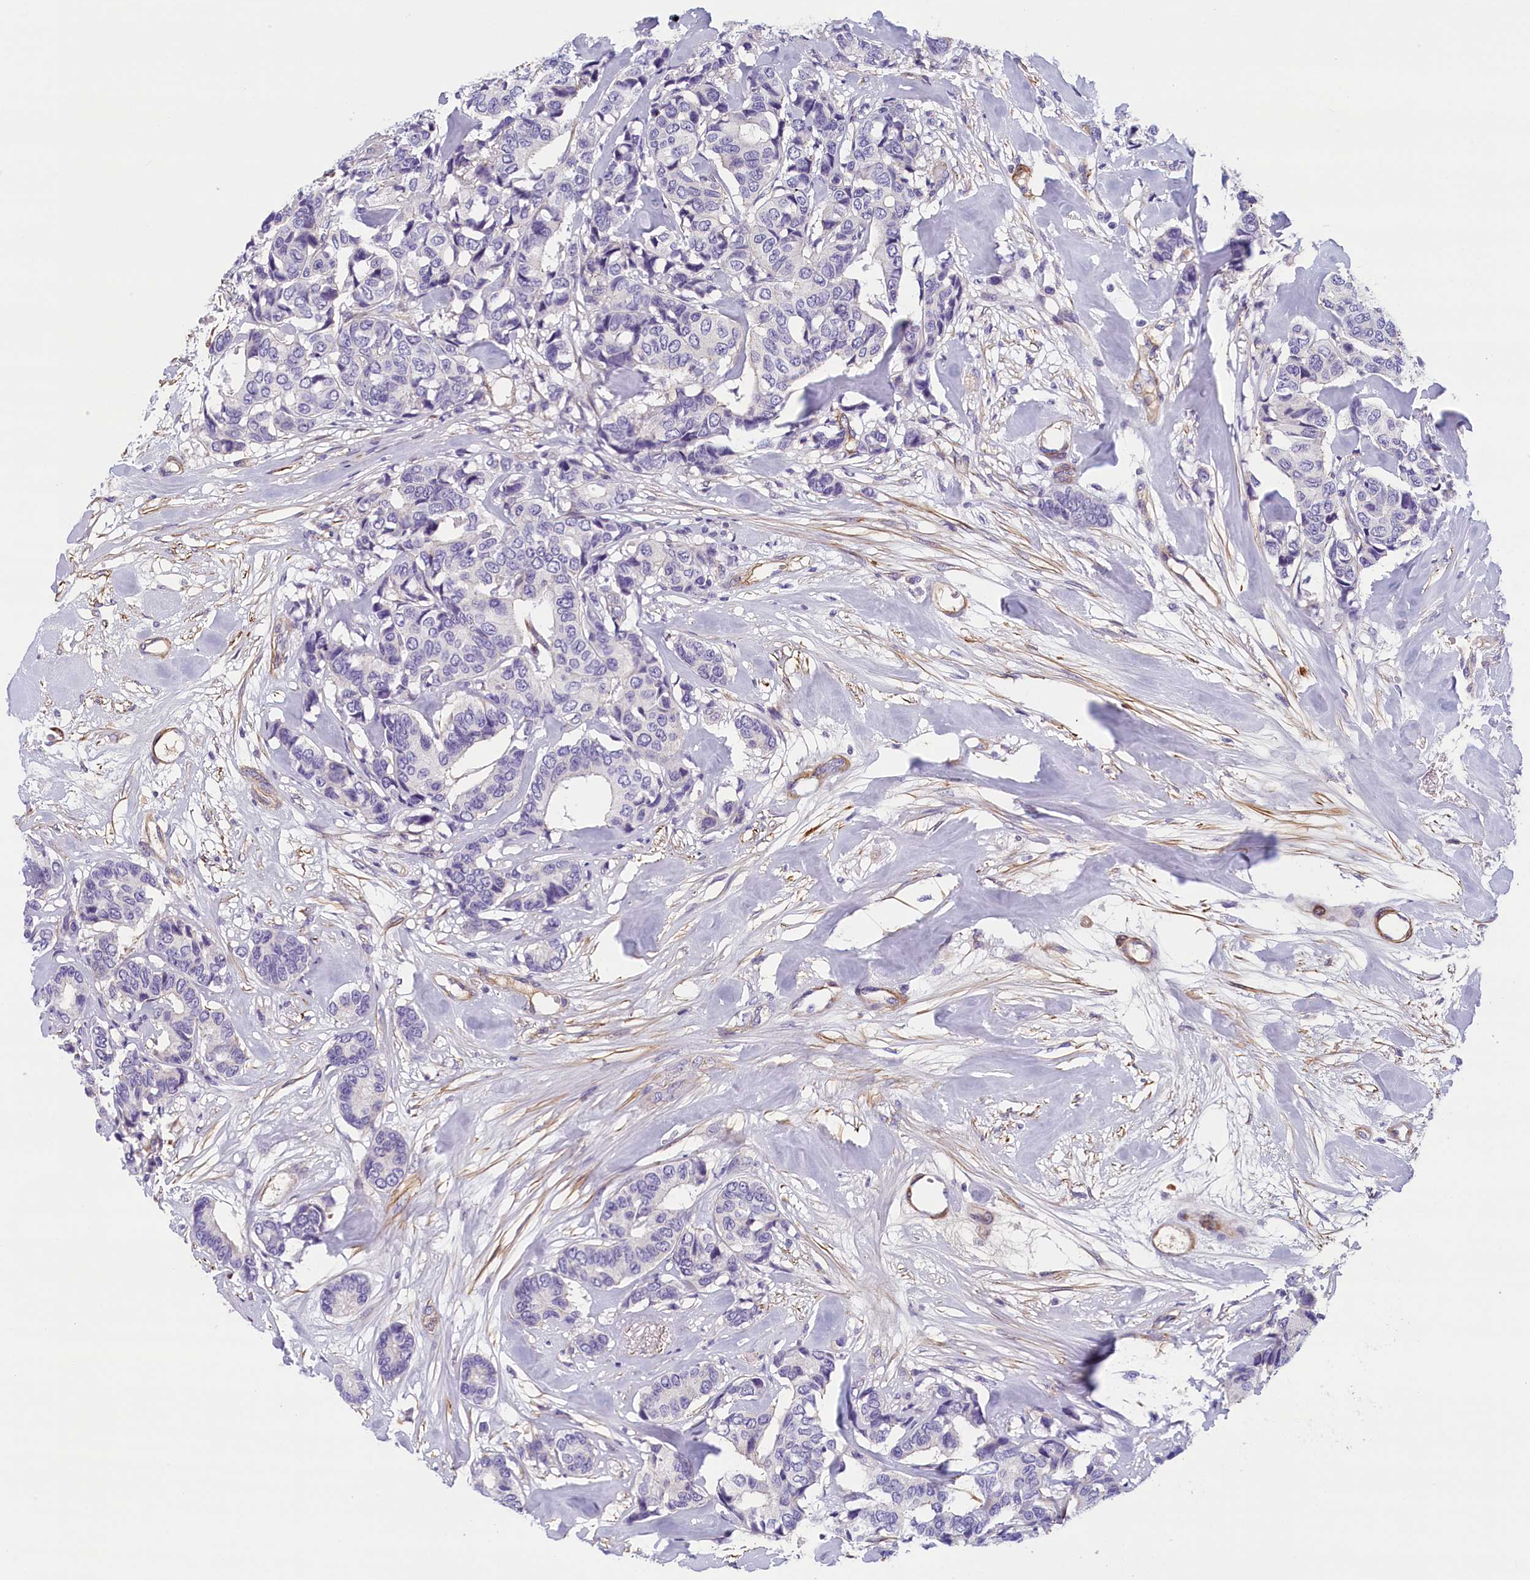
{"staining": {"intensity": "negative", "quantity": "none", "location": "none"}, "tissue": "breast cancer", "cell_type": "Tumor cells", "image_type": "cancer", "snomed": [{"axis": "morphology", "description": "Duct carcinoma"}, {"axis": "topography", "description": "Breast"}], "caption": "Immunohistochemistry photomicrograph of neoplastic tissue: breast cancer stained with DAB exhibits no significant protein staining in tumor cells. (Stains: DAB IHC with hematoxylin counter stain, Microscopy: brightfield microscopy at high magnification).", "gene": "BCL2L13", "patient": {"sex": "female", "age": 87}}